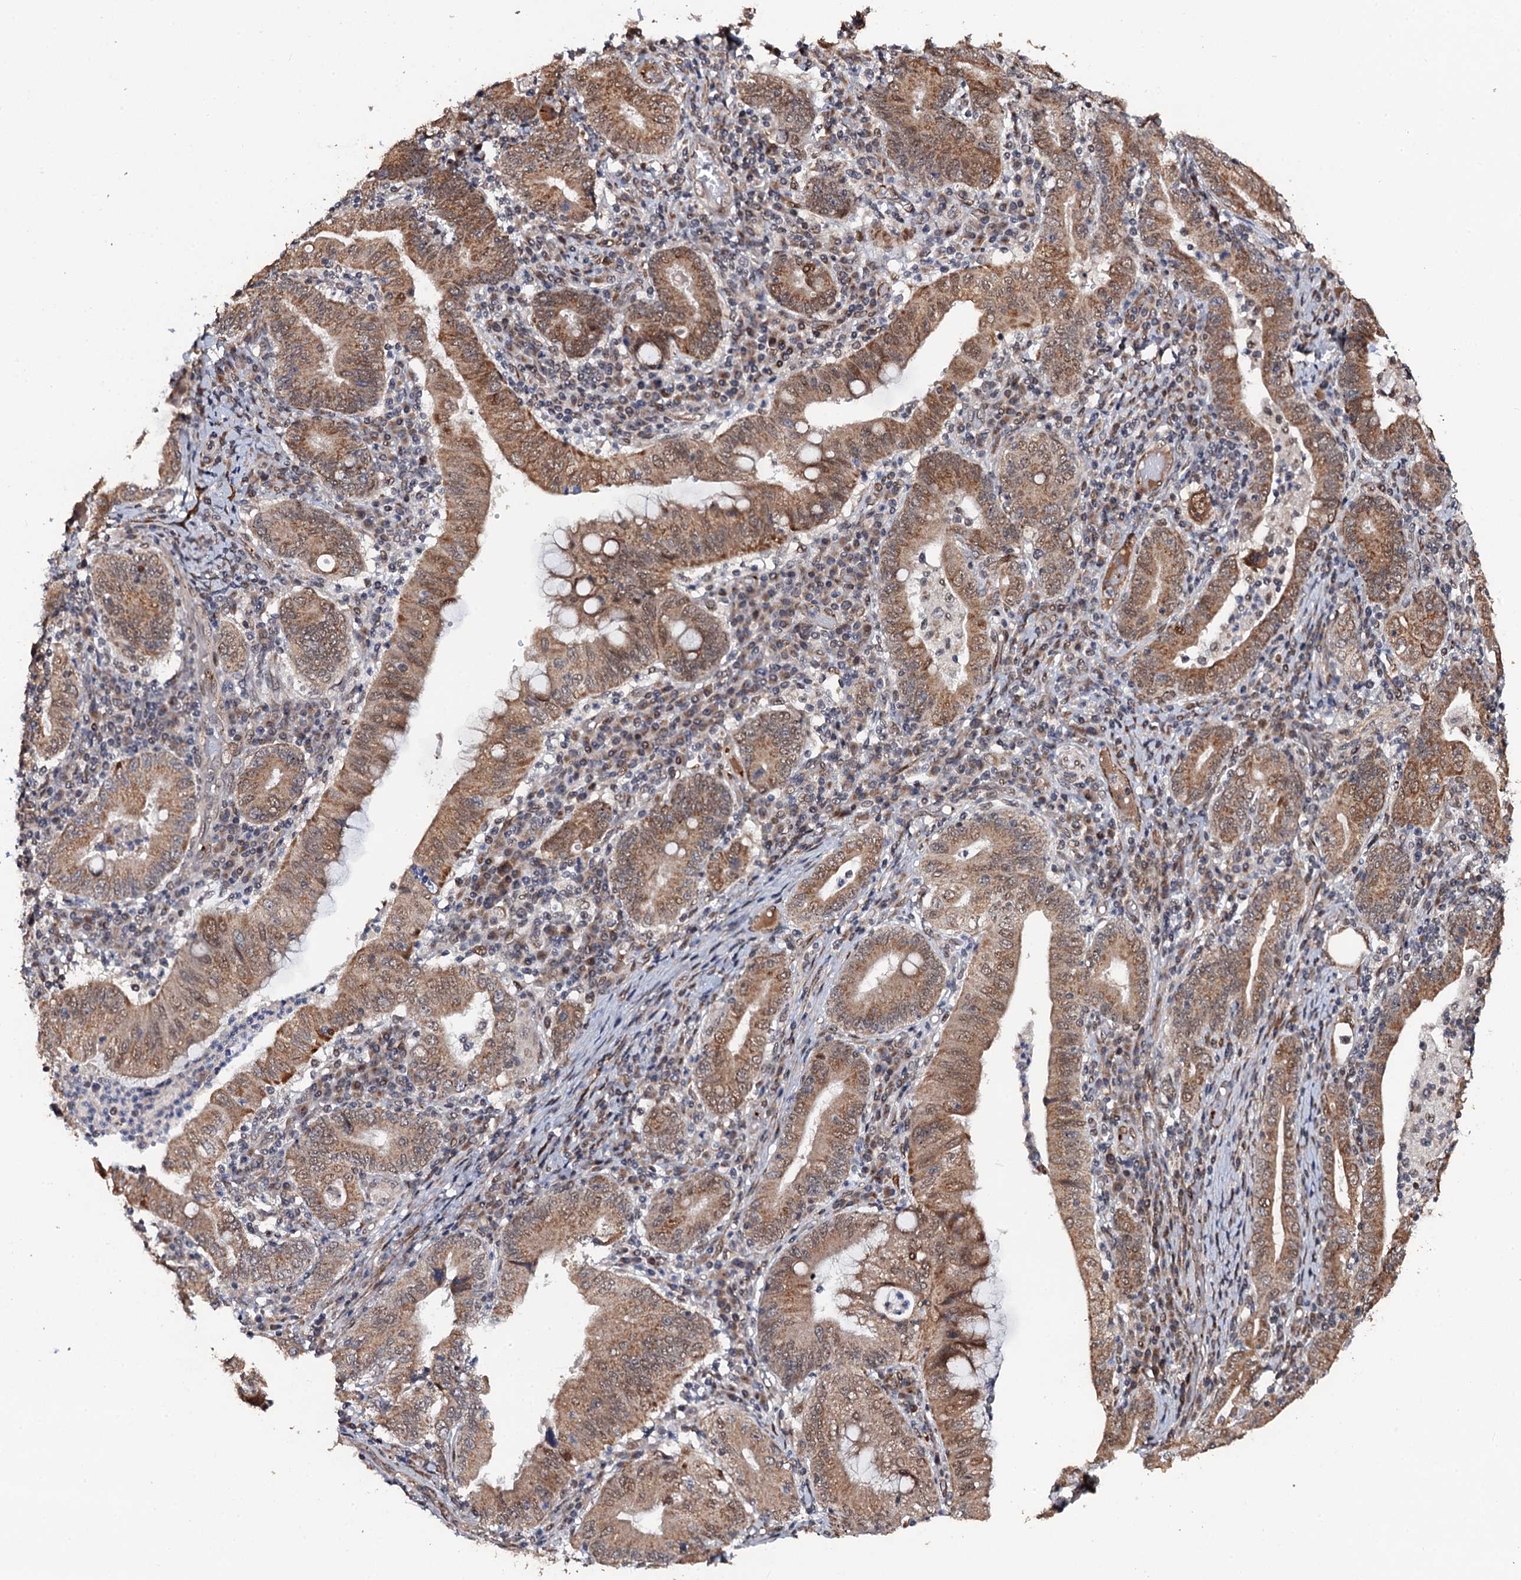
{"staining": {"intensity": "moderate", "quantity": ">75%", "location": "cytoplasmic/membranous,nuclear"}, "tissue": "stomach cancer", "cell_type": "Tumor cells", "image_type": "cancer", "snomed": [{"axis": "morphology", "description": "Normal tissue, NOS"}, {"axis": "morphology", "description": "Adenocarcinoma, NOS"}, {"axis": "topography", "description": "Esophagus"}, {"axis": "topography", "description": "Stomach, upper"}, {"axis": "topography", "description": "Peripheral nerve tissue"}], "caption": "Immunohistochemical staining of stomach cancer reveals medium levels of moderate cytoplasmic/membranous and nuclear protein staining in about >75% of tumor cells.", "gene": "LRRC63", "patient": {"sex": "male", "age": 62}}